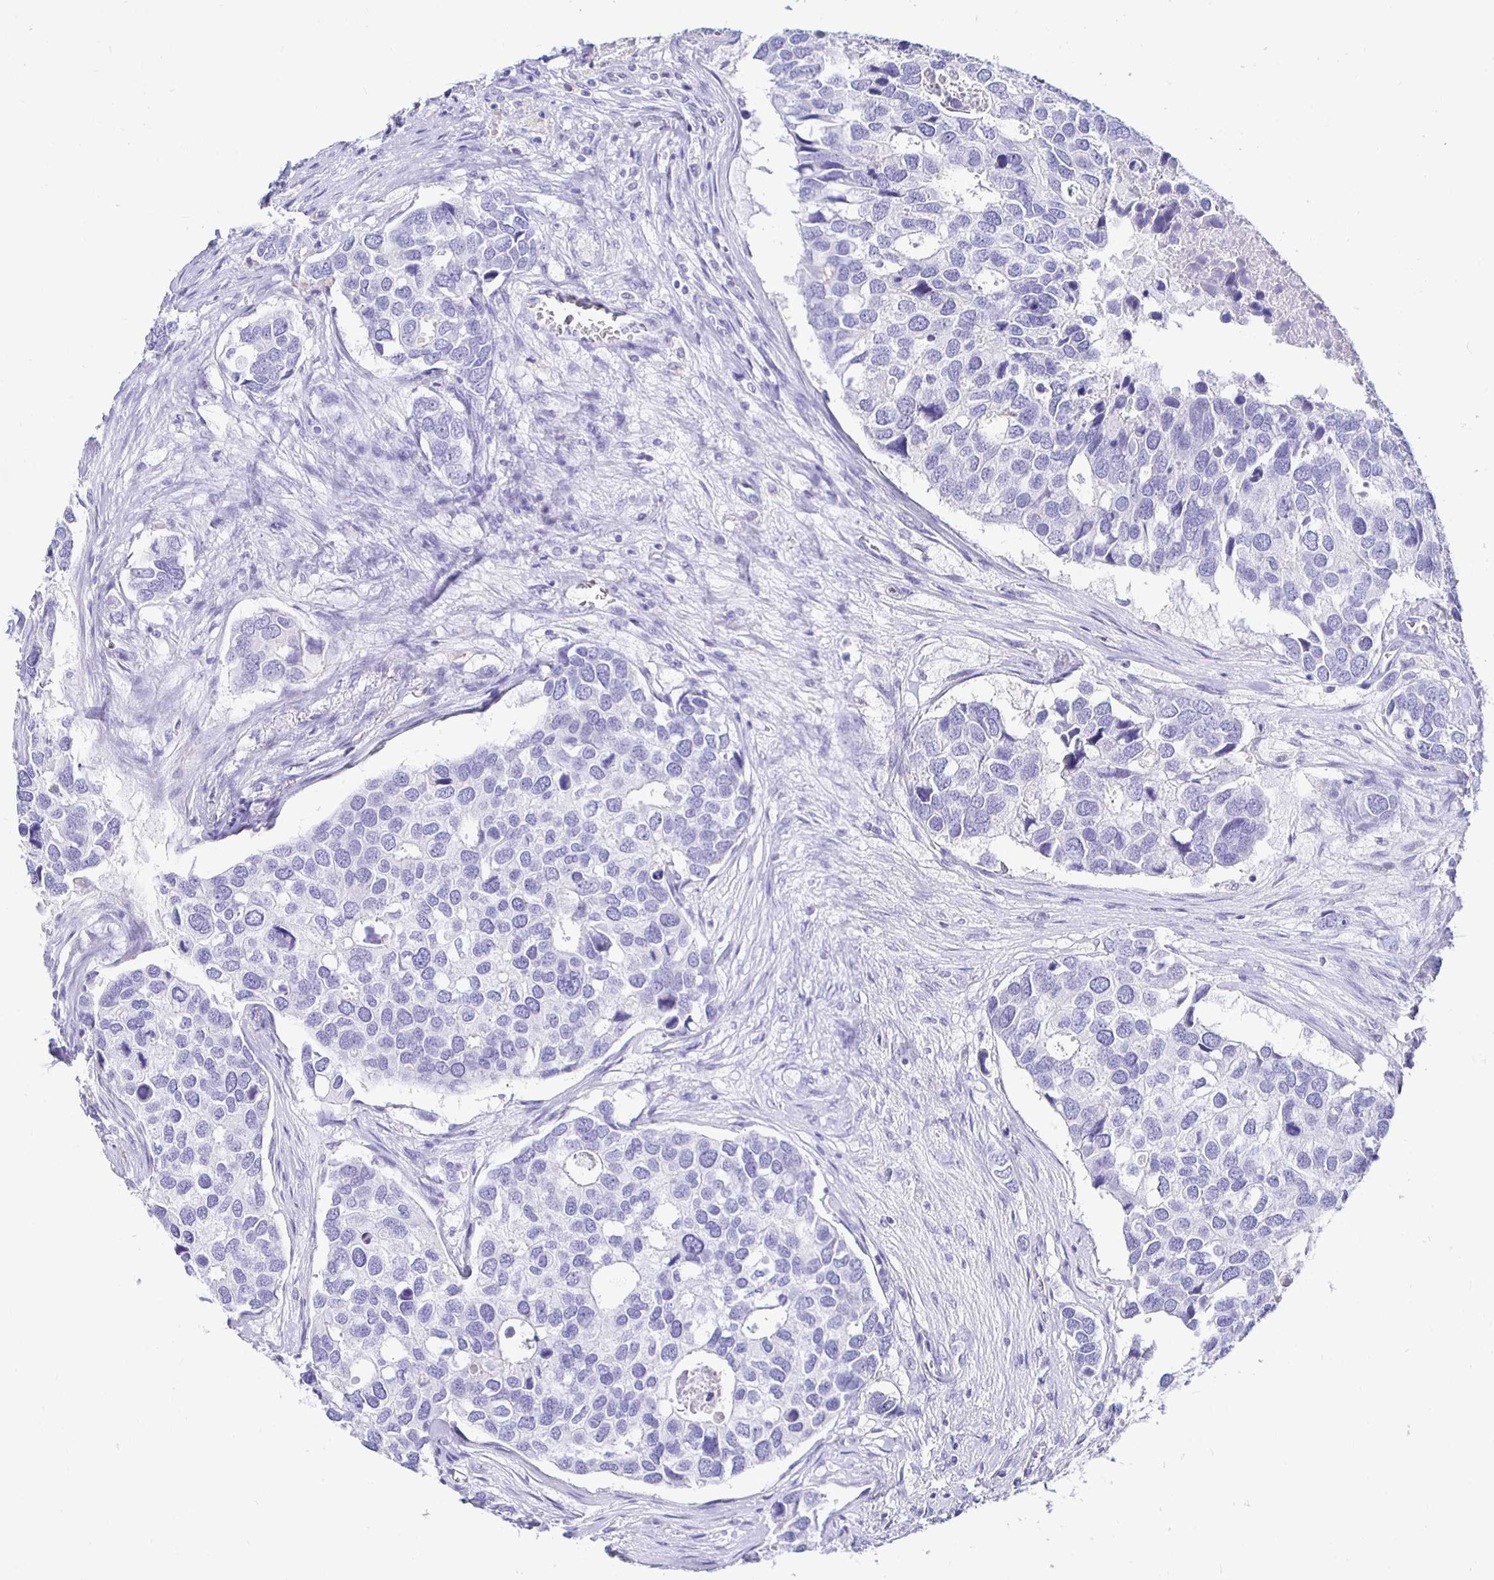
{"staining": {"intensity": "negative", "quantity": "none", "location": "none"}, "tissue": "breast cancer", "cell_type": "Tumor cells", "image_type": "cancer", "snomed": [{"axis": "morphology", "description": "Duct carcinoma"}, {"axis": "topography", "description": "Breast"}], "caption": "The photomicrograph displays no significant positivity in tumor cells of infiltrating ductal carcinoma (breast). (Brightfield microscopy of DAB (3,3'-diaminobenzidine) immunohistochemistry at high magnification).", "gene": "UMOD", "patient": {"sex": "female", "age": 83}}